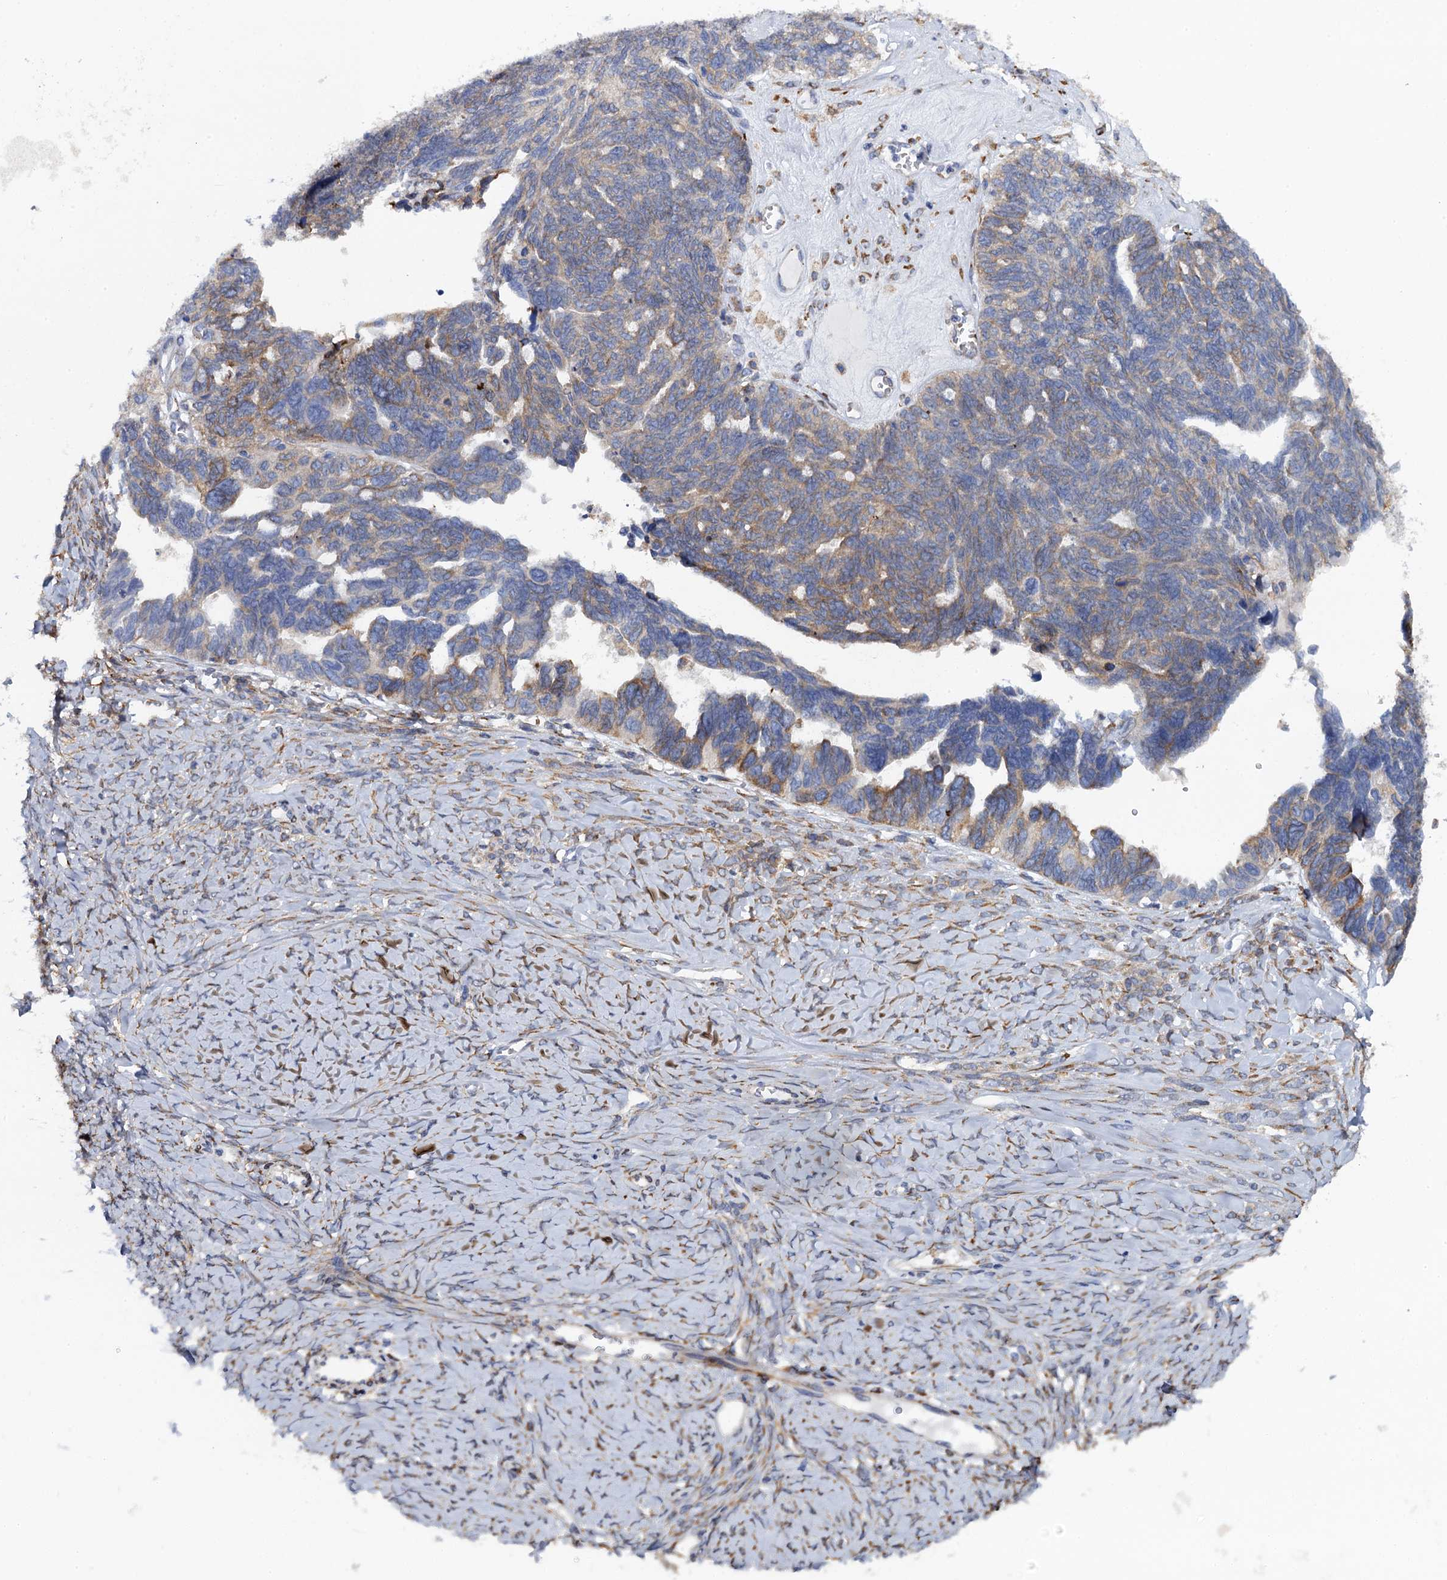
{"staining": {"intensity": "weak", "quantity": "25%-75%", "location": "cytoplasmic/membranous"}, "tissue": "ovarian cancer", "cell_type": "Tumor cells", "image_type": "cancer", "snomed": [{"axis": "morphology", "description": "Cystadenocarcinoma, serous, NOS"}, {"axis": "topography", "description": "Ovary"}], "caption": "Serous cystadenocarcinoma (ovarian) tissue demonstrates weak cytoplasmic/membranous positivity in about 25%-75% of tumor cells, visualized by immunohistochemistry.", "gene": "POGLUT3", "patient": {"sex": "female", "age": 79}}